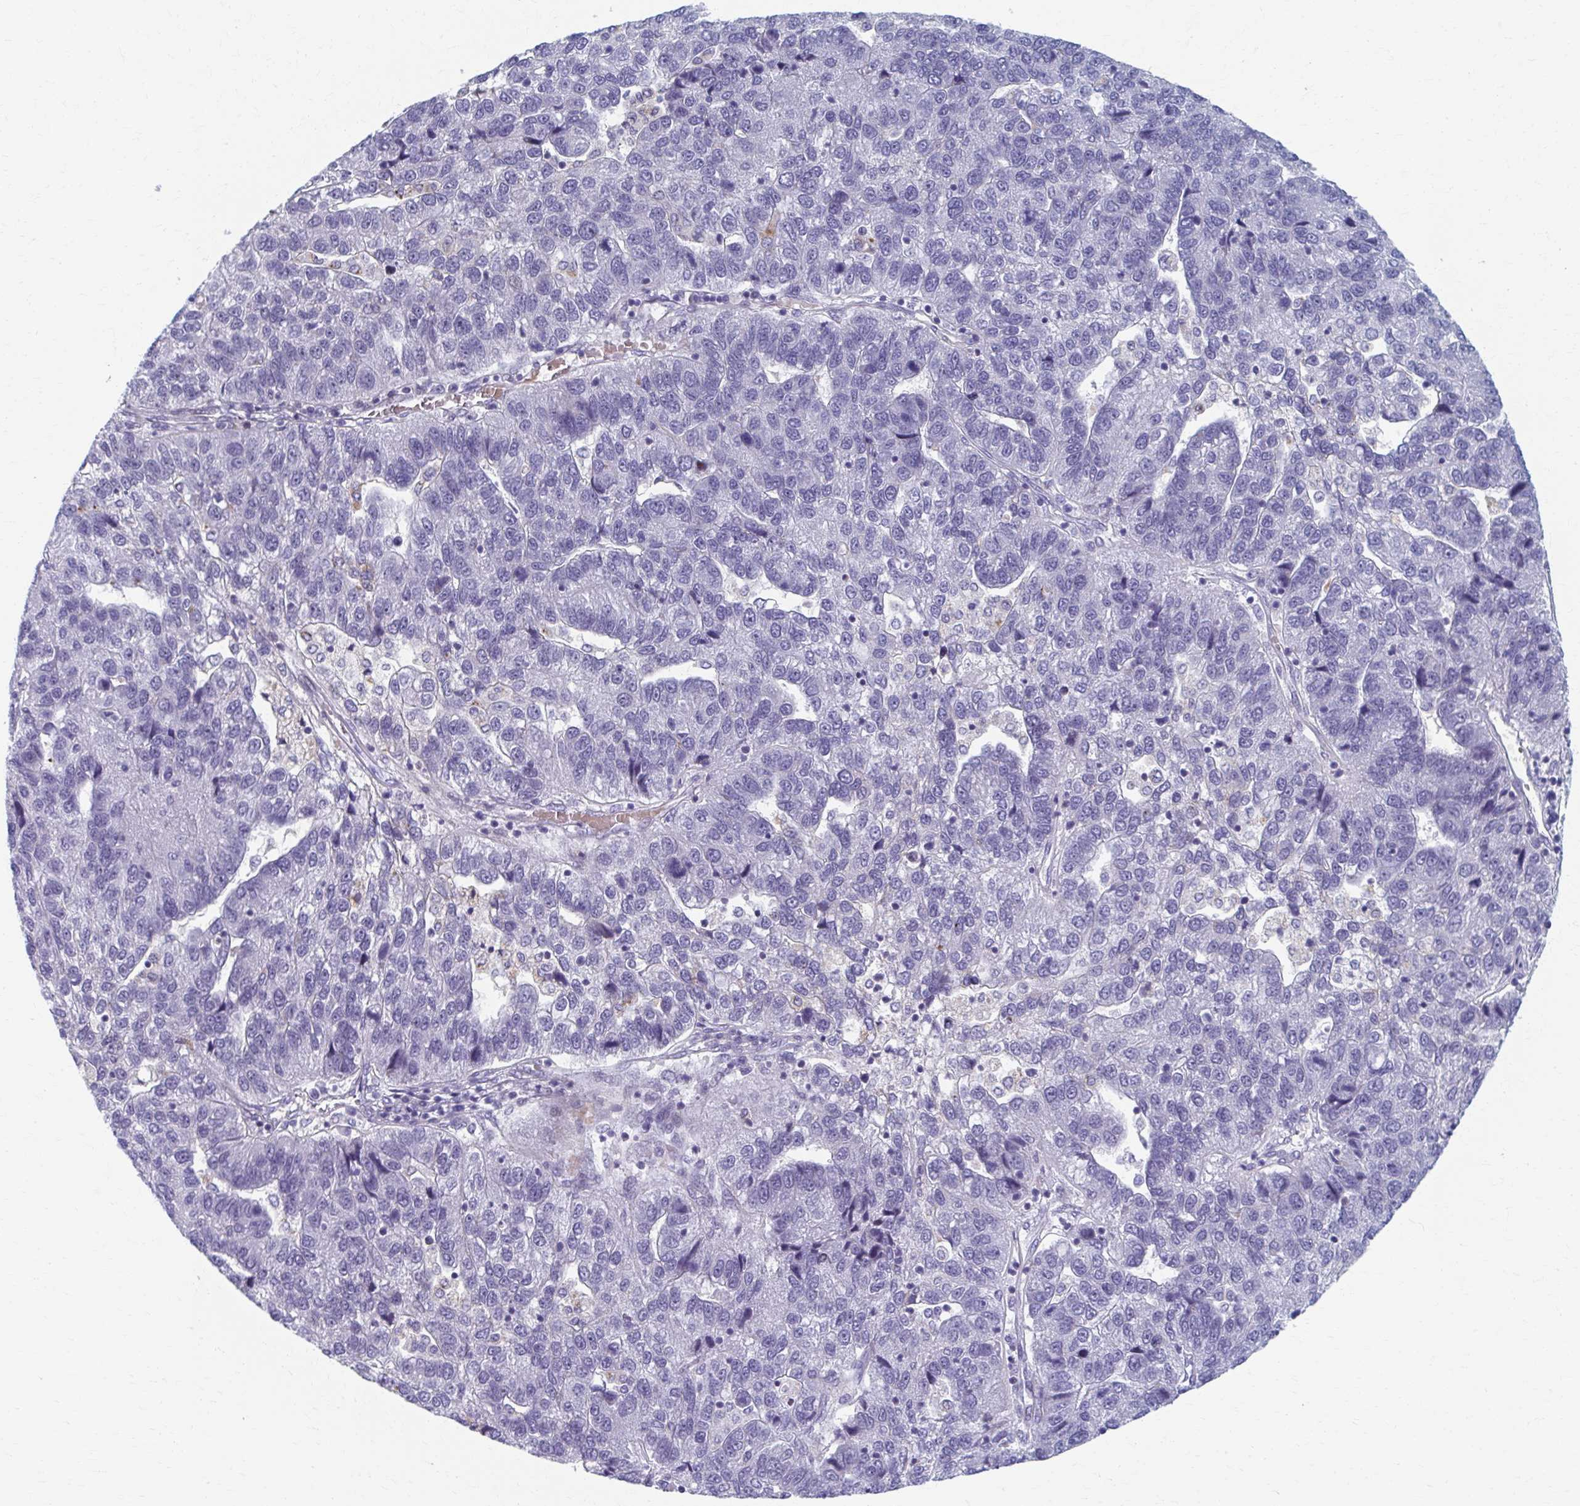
{"staining": {"intensity": "negative", "quantity": "none", "location": "none"}, "tissue": "pancreatic cancer", "cell_type": "Tumor cells", "image_type": "cancer", "snomed": [{"axis": "morphology", "description": "Adenocarcinoma, NOS"}, {"axis": "topography", "description": "Pancreas"}], "caption": "Tumor cells are negative for brown protein staining in pancreatic cancer (adenocarcinoma).", "gene": "ABHD16B", "patient": {"sex": "female", "age": 61}}